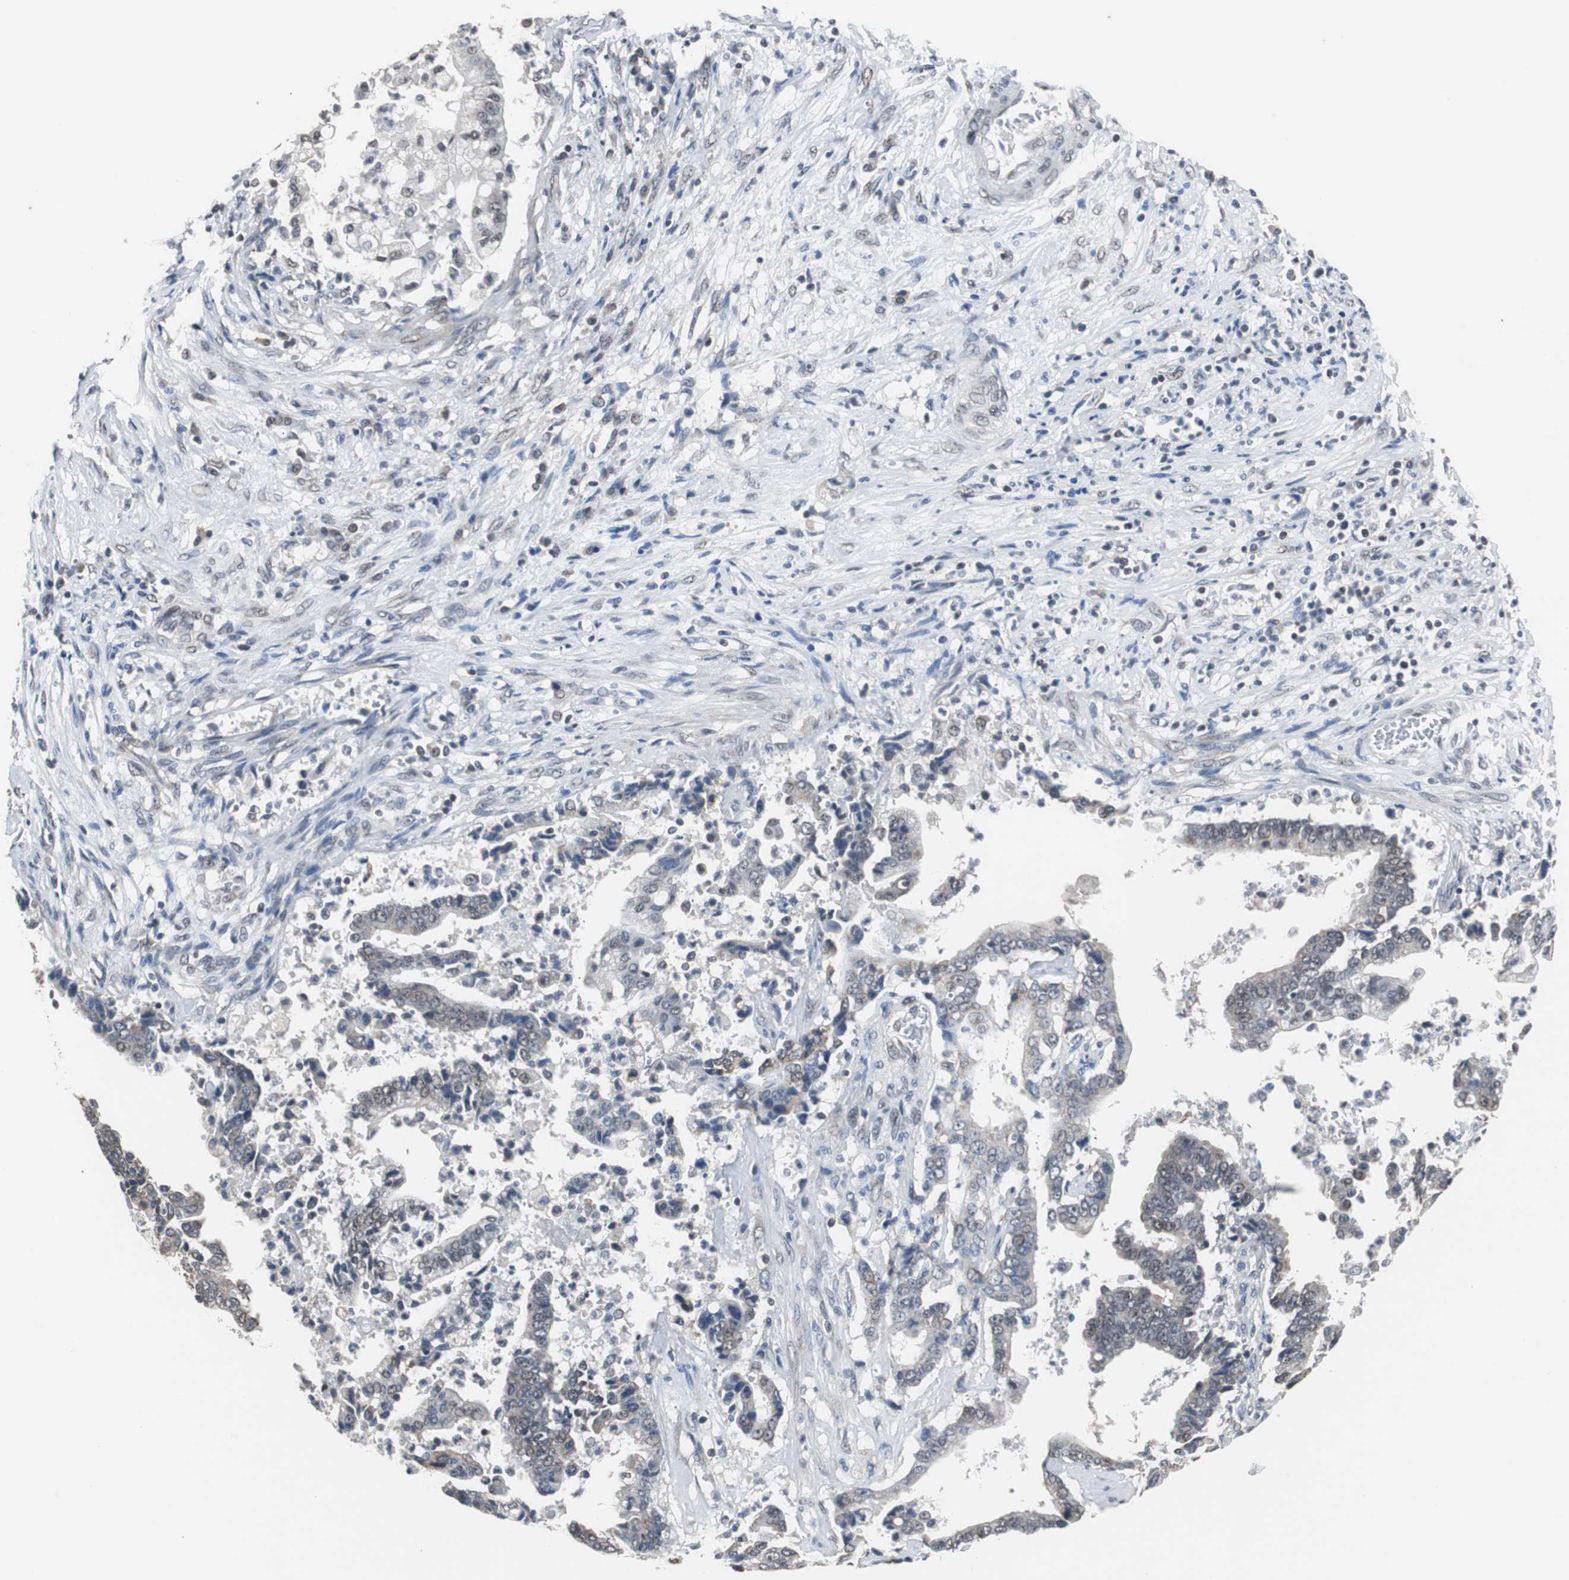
{"staining": {"intensity": "weak", "quantity": "<25%", "location": "nuclear"}, "tissue": "liver cancer", "cell_type": "Tumor cells", "image_type": "cancer", "snomed": [{"axis": "morphology", "description": "Cholangiocarcinoma"}, {"axis": "topography", "description": "Liver"}], "caption": "Immunohistochemistry micrograph of human liver cancer stained for a protein (brown), which reveals no positivity in tumor cells.", "gene": "ZHX2", "patient": {"sex": "male", "age": 57}}